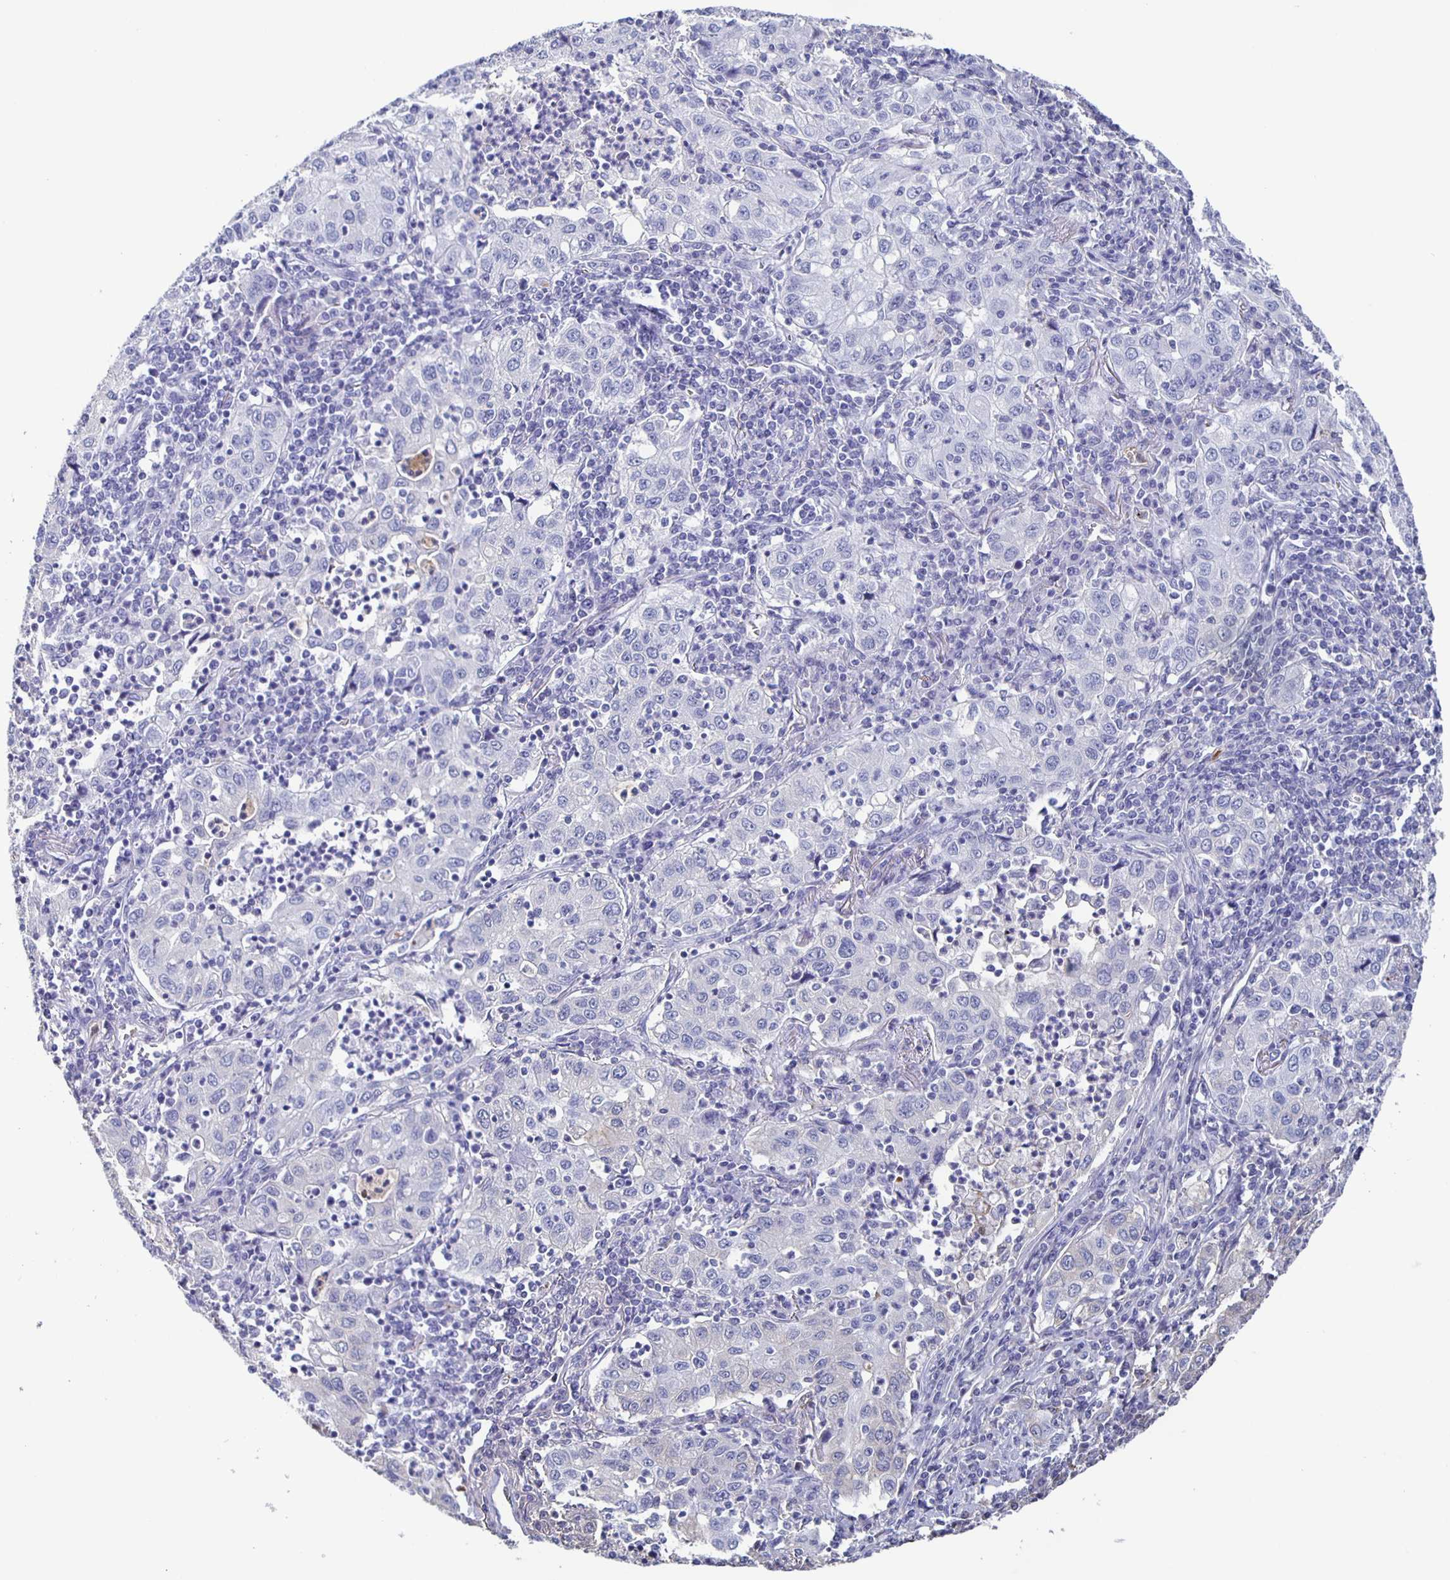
{"staining": {"intensity": "negative", "quantity": "none", "location": "none"}, "tissue": "lung cancer", "cell_type": "Tumor cells", "image_type": "cancer", "snomed": [{"axis": "morphology", "description": "Squamous cell carcinoma, NOS"}, {"axis": "topography", "description": "Lung"}], "caption": "This is a micrograph of IHC staining of lung cancer, which shows no expression in tumor cells.", "gene": "FGA", "patient": {"sex": "male", "age": 71}}